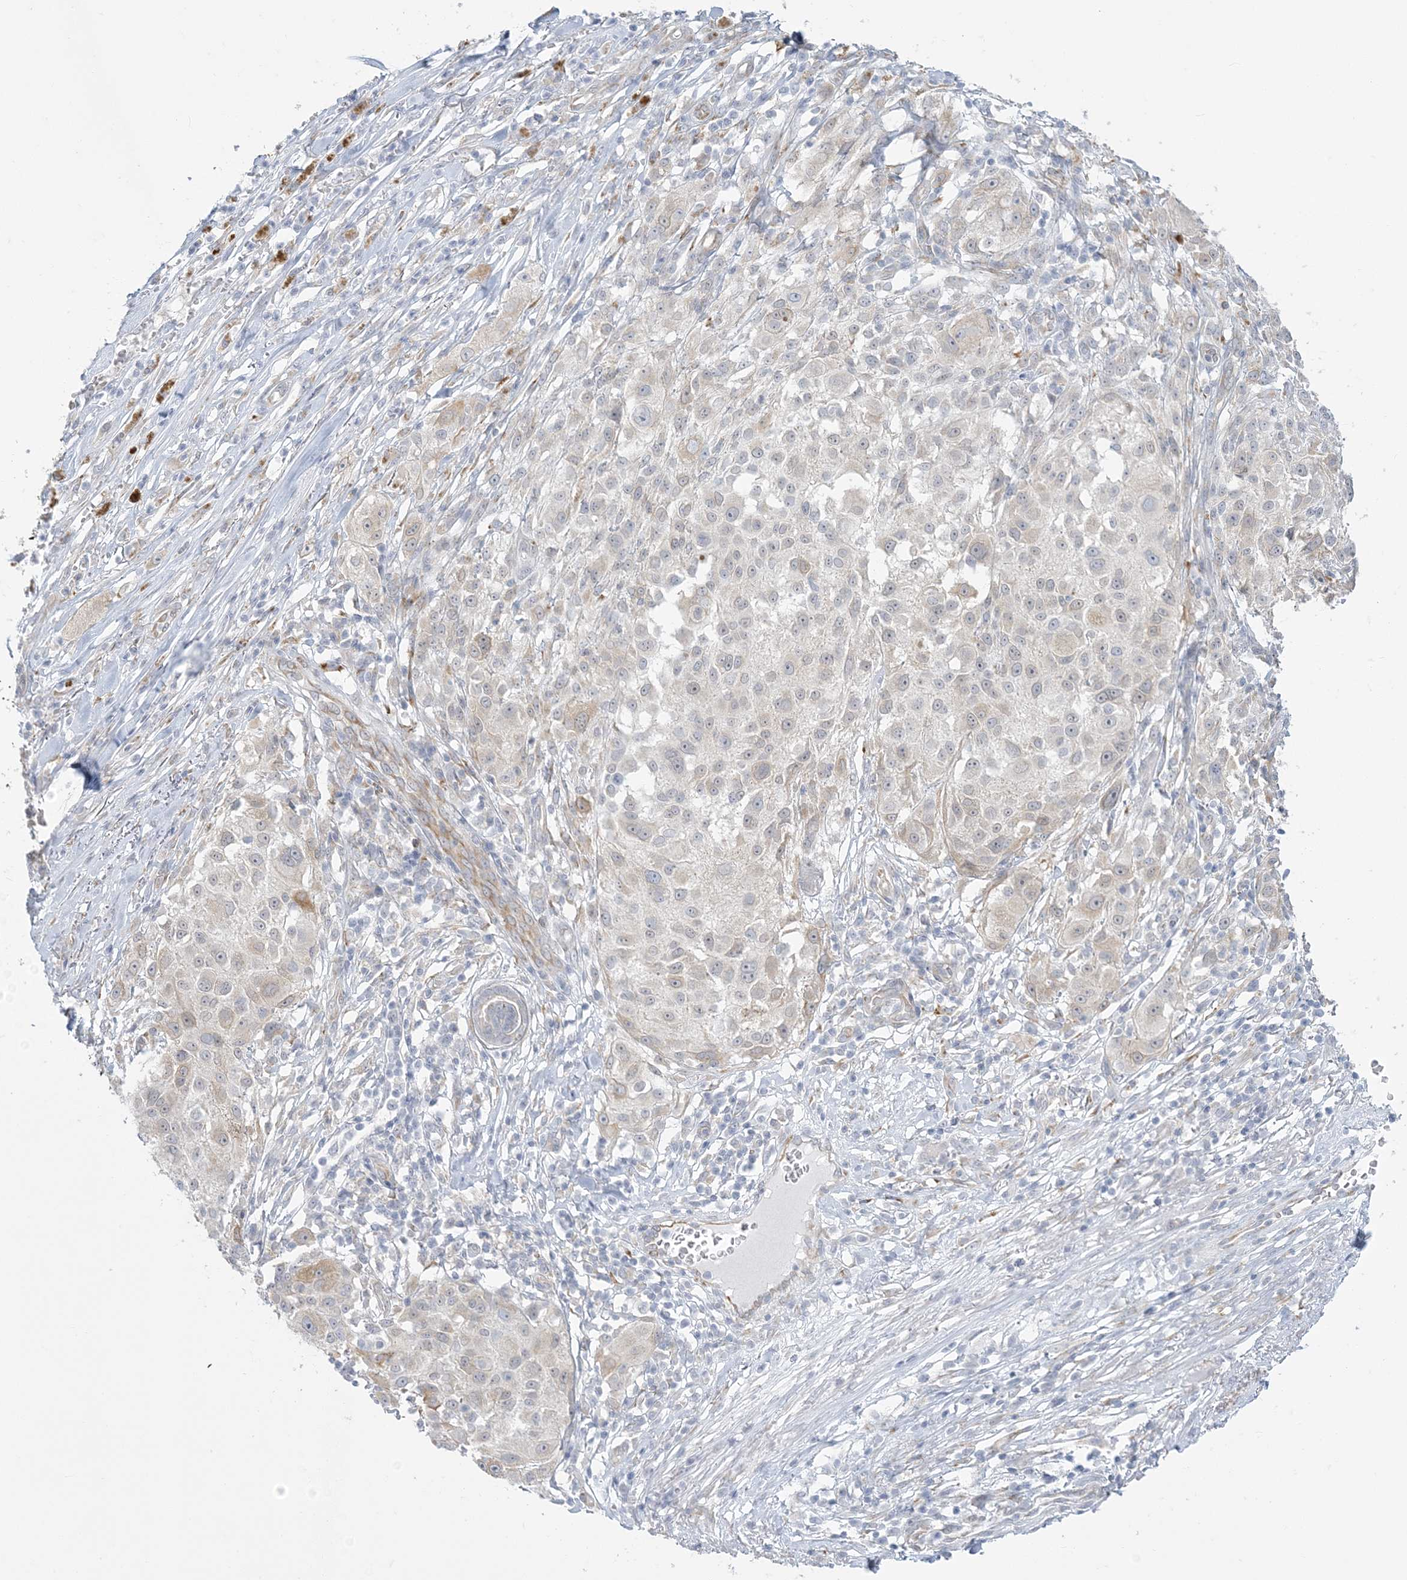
{"staining": {"intensity": "negative", "quantity": "none", "location": "none"}, "tissue": "melanoma", "cell_type": "Tumor cells", "image_type": "cancer", "snomed": [{"axis": "morphology", "description": "Necrosis, NOS"}, {"axis": "morphology", "description": "Malignant melanoma, NOS"}, {"axis": "topography", "description": "Skin"}], "caption": "There is no significant staining in tumor cells of malignant melanoma.", "gene": "ZC3H6", "patient": {"sex": "female", "age": 87}}